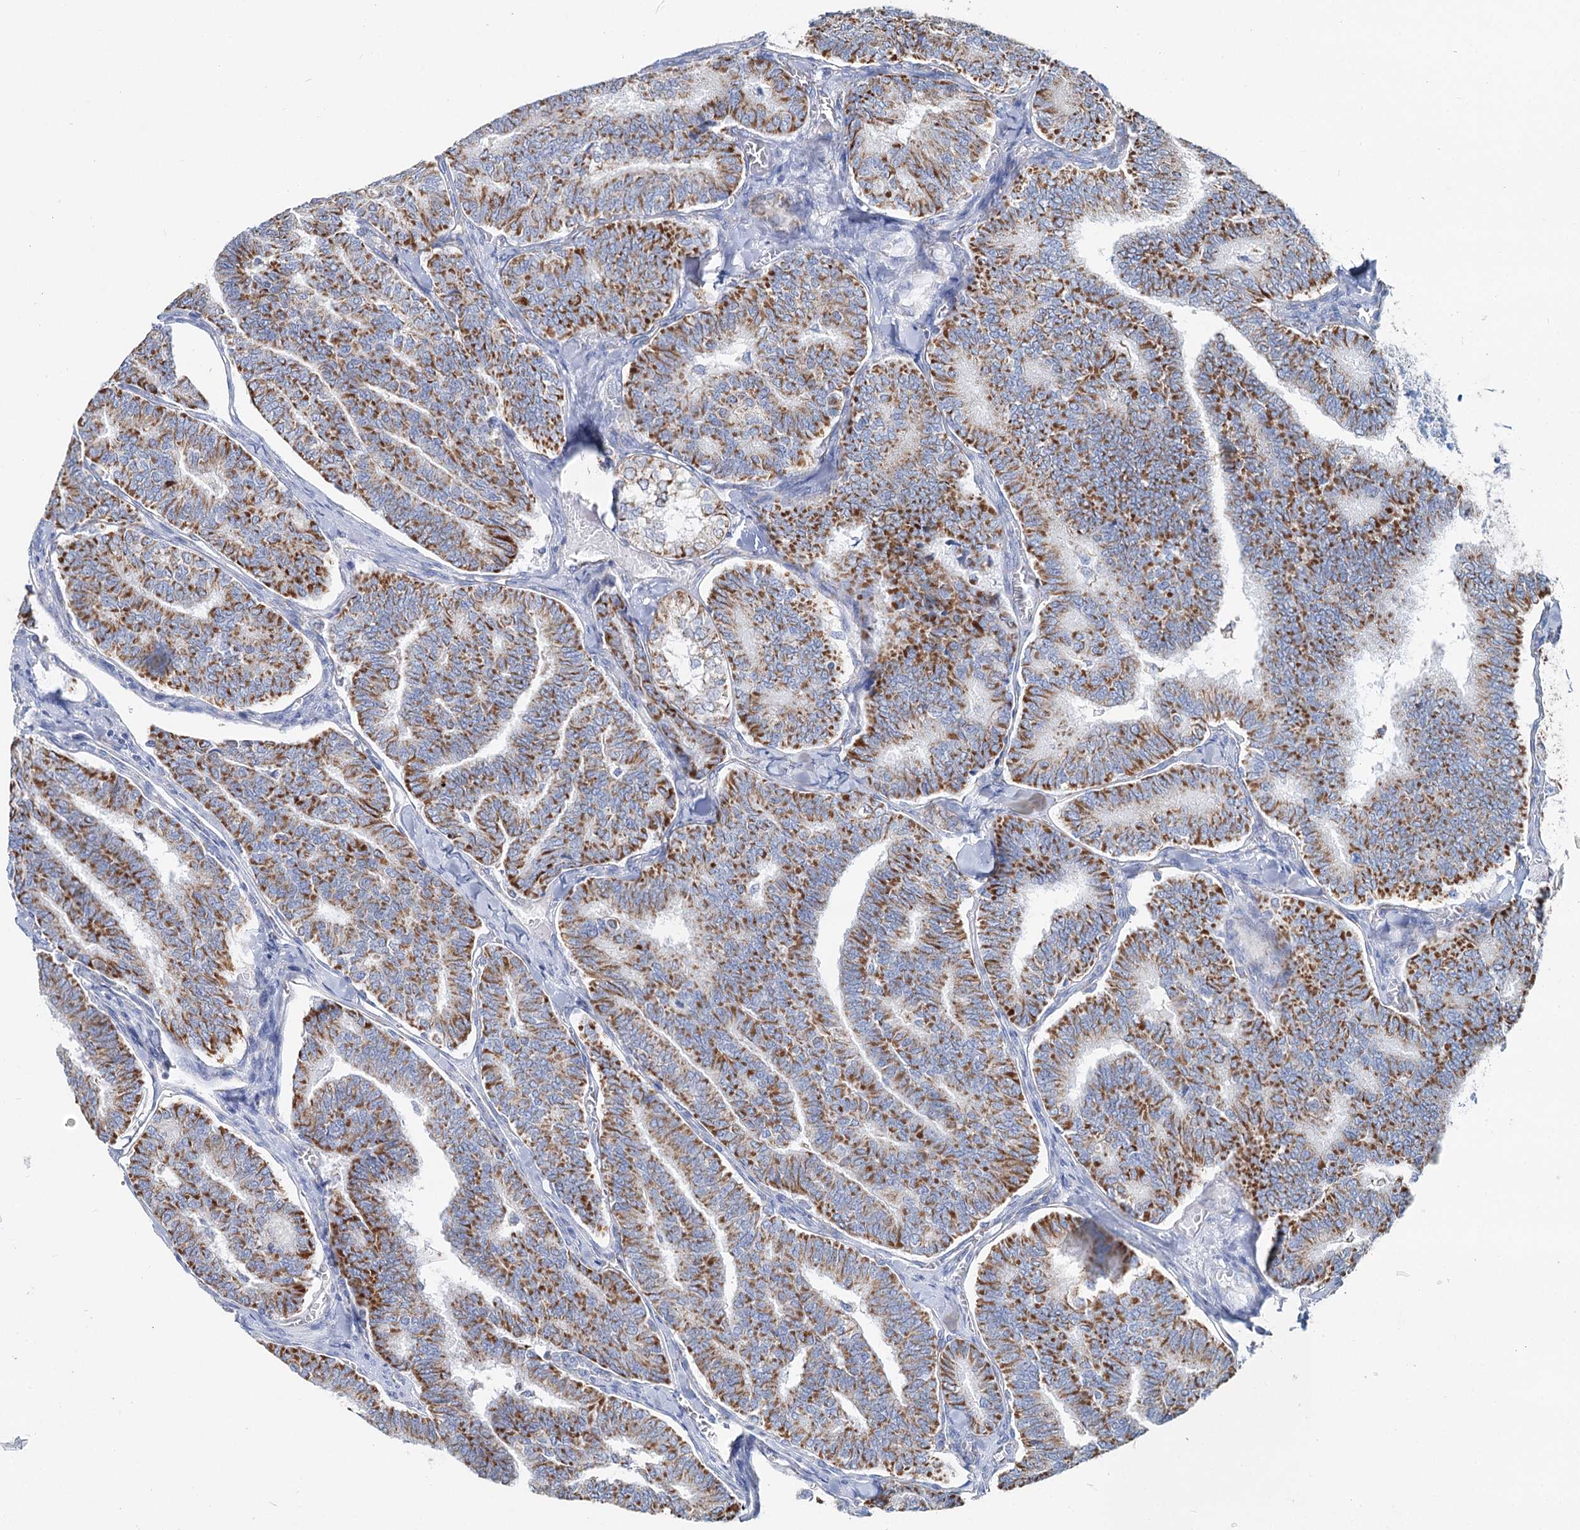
{"staining": {"intensity": "strong", "quantity": ">75%", "location": "cytoplasmic/membranous"}, "tissue": "thyroid cancer", "cell_type": "Tumor cells", "image_type": "cancer", "snomed": [{"axis": "morphology", "description": "Papillary adenocarcinoma, NOS"}, {"axis": "topography", "description": "Thyroid gland"}], "caption": "The immunohistochemical stain labels strong cytoplasmic/membranous expression in tumor cells of thyroid cancer (papillary adenocarcinoma) tissue. The protein is stained brown, and the nuclei are stained in blue (DAB IHC with brightfield microscopy, high magnification).", "gene": "MCCC2", "patient": {"sex": "female", "age": 35}}